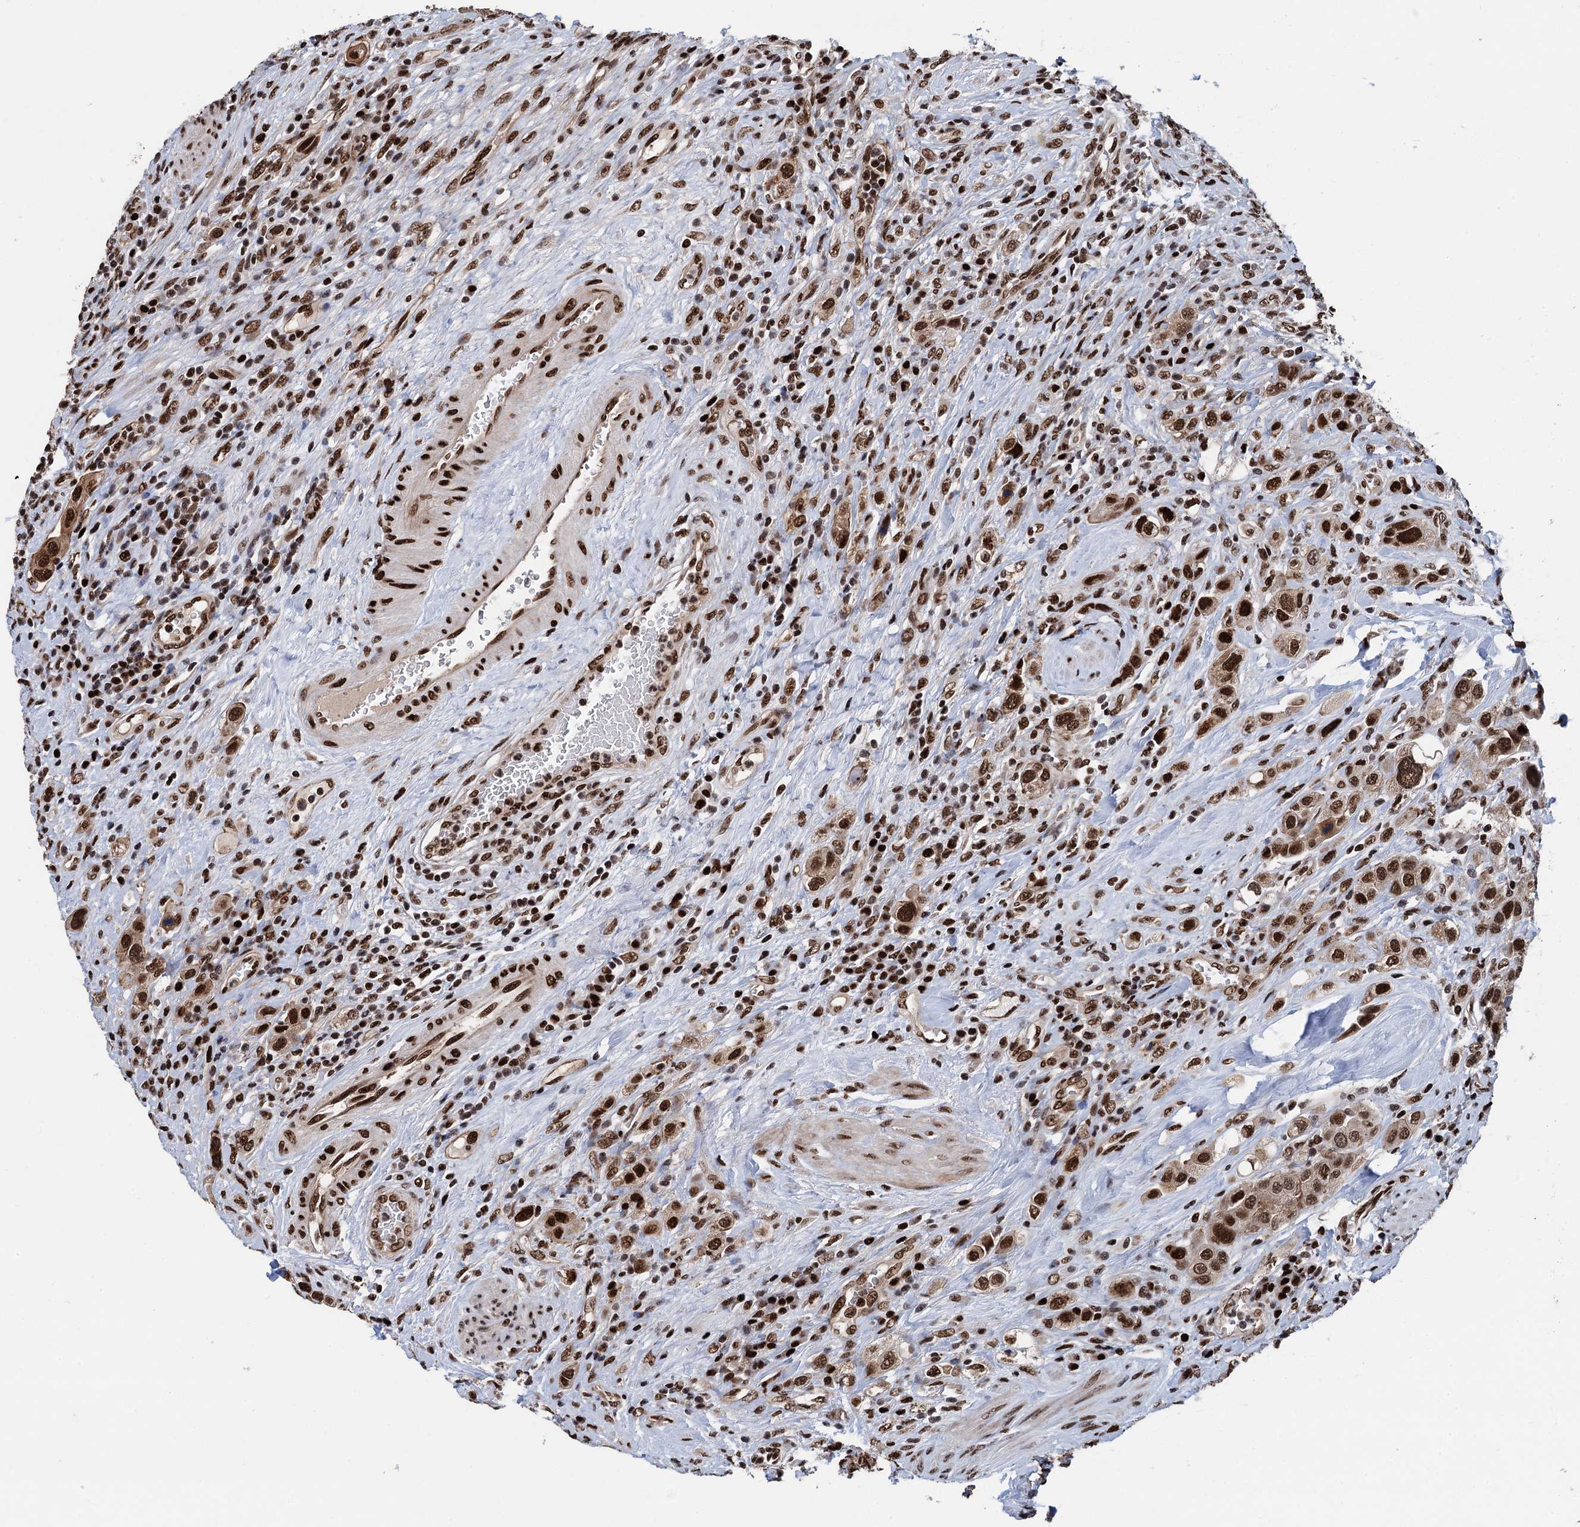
{"staining": {"intensity": "strong", "quantity": ">75%", "location": "nuclear"}, "tissue": "urothelial cancer", "cell_type": "Tumor cells", "image_type": "cancer", "snomed": [{"axis": "morphology", "description": "Urothelial carcinoma, High grade"}, {"axis": "topography", "description": "Urinary bladder"}], "caption": "Tumor cells reveal high levels of strong nuclear expression in about >75% of cells in high-grade urothelial carcinoma.", "gene": "PPP4R1", "patient": {"sex": "male", "age": 50}}